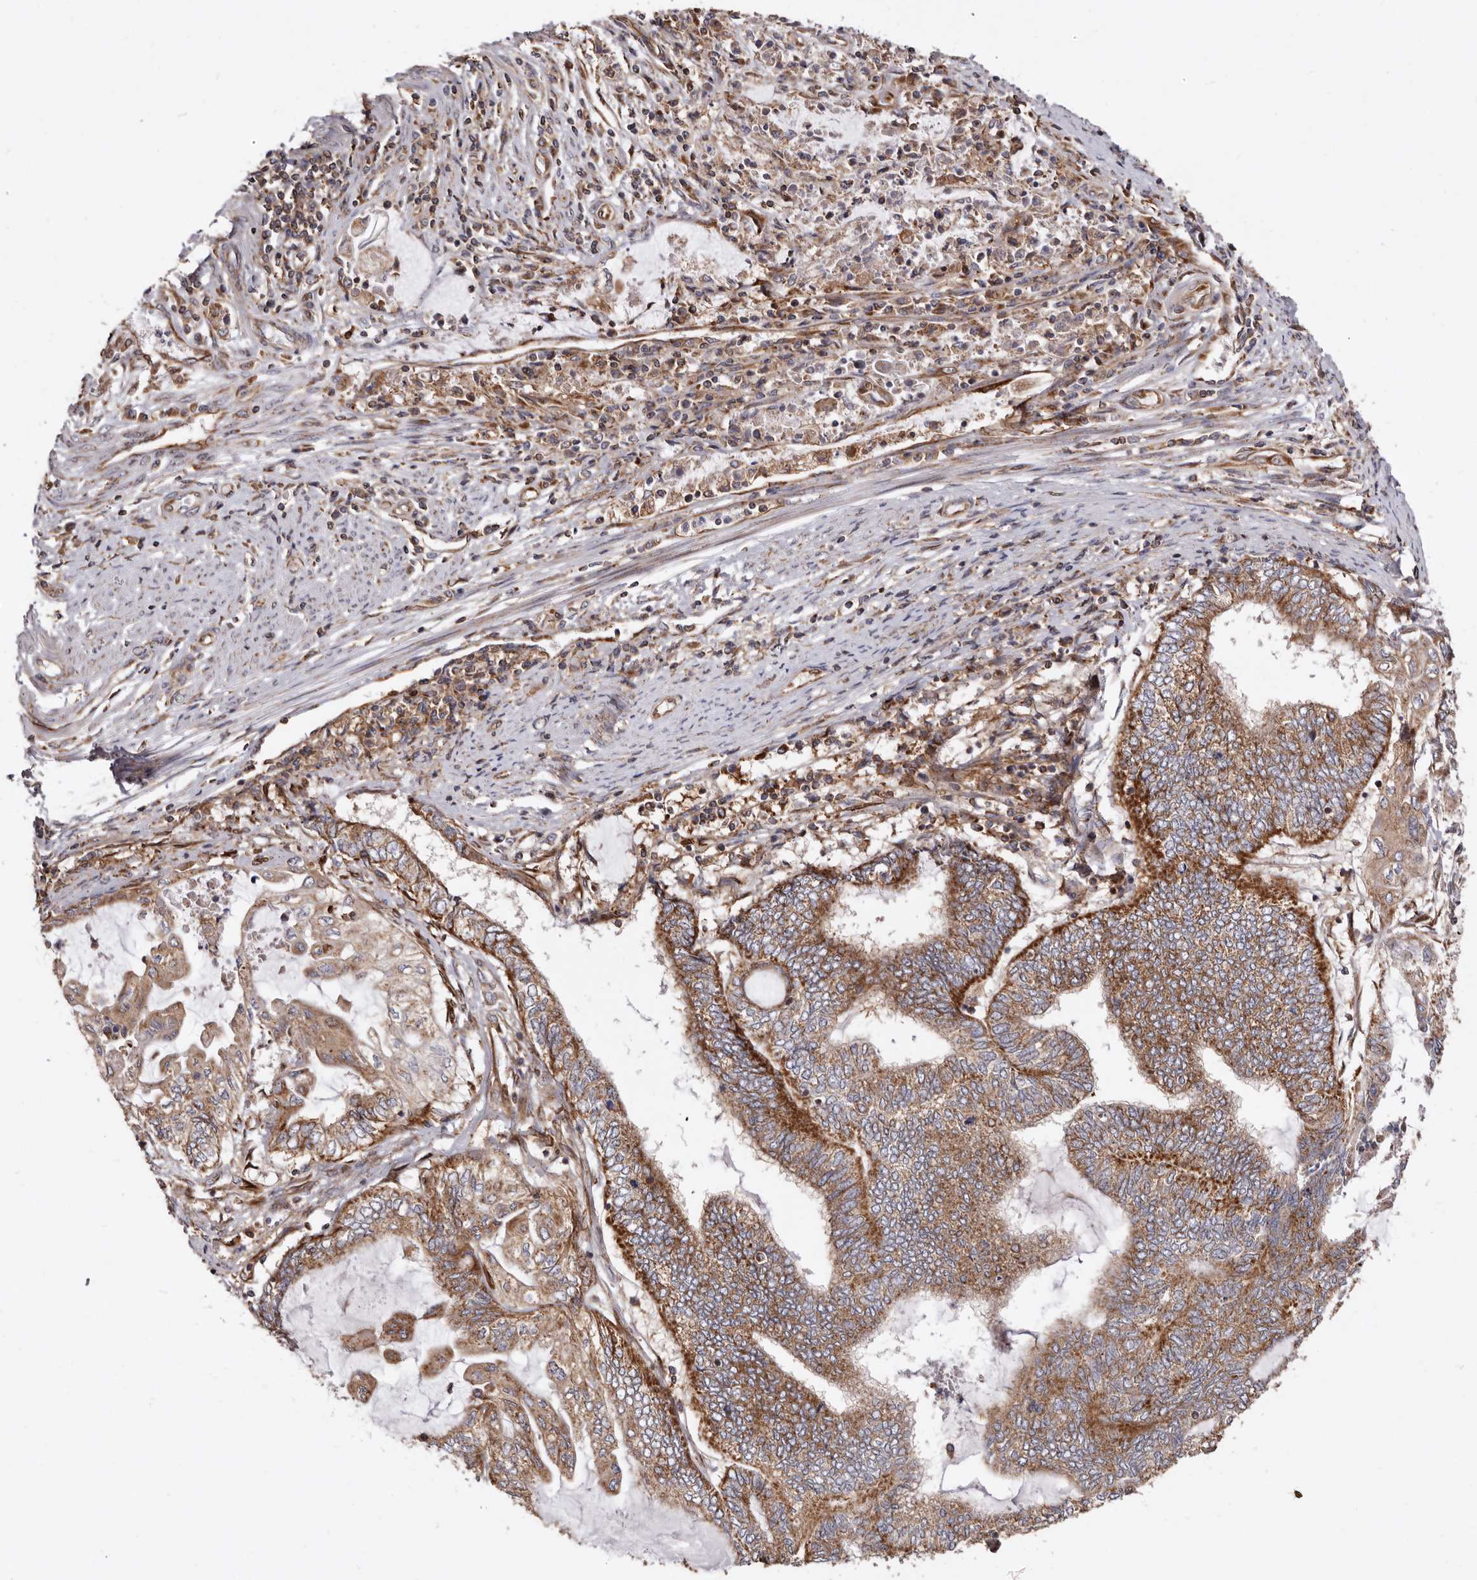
{"staining": {"intensity": "moderate", "quantity": ">75%", "location": "cytoplasmic/membranous"}, "tissue": "endometrial cancer", "cell_type": "Tumor cells", "image_type": "cancer", "snomed": [{"axis": "morphology", "description": "Adenocarcinoma, NOS"}, {"axis": "topography", "description": "Uterus"}, {"axis": "topography", "description": "Endometrium"}], "caption": "Protein expression by immunohistochemistry displays moderate cytoplasmic/membranous staining in approximately >75% of tumor cells in endometrial adenocarcinoma. The staining was performed using DAB, with brown indicating positive protein expression. Nuclei are stained blue with hematoxylin.", "gene": "COQ8B", "patient": {"sex": "female", "age": 70}}